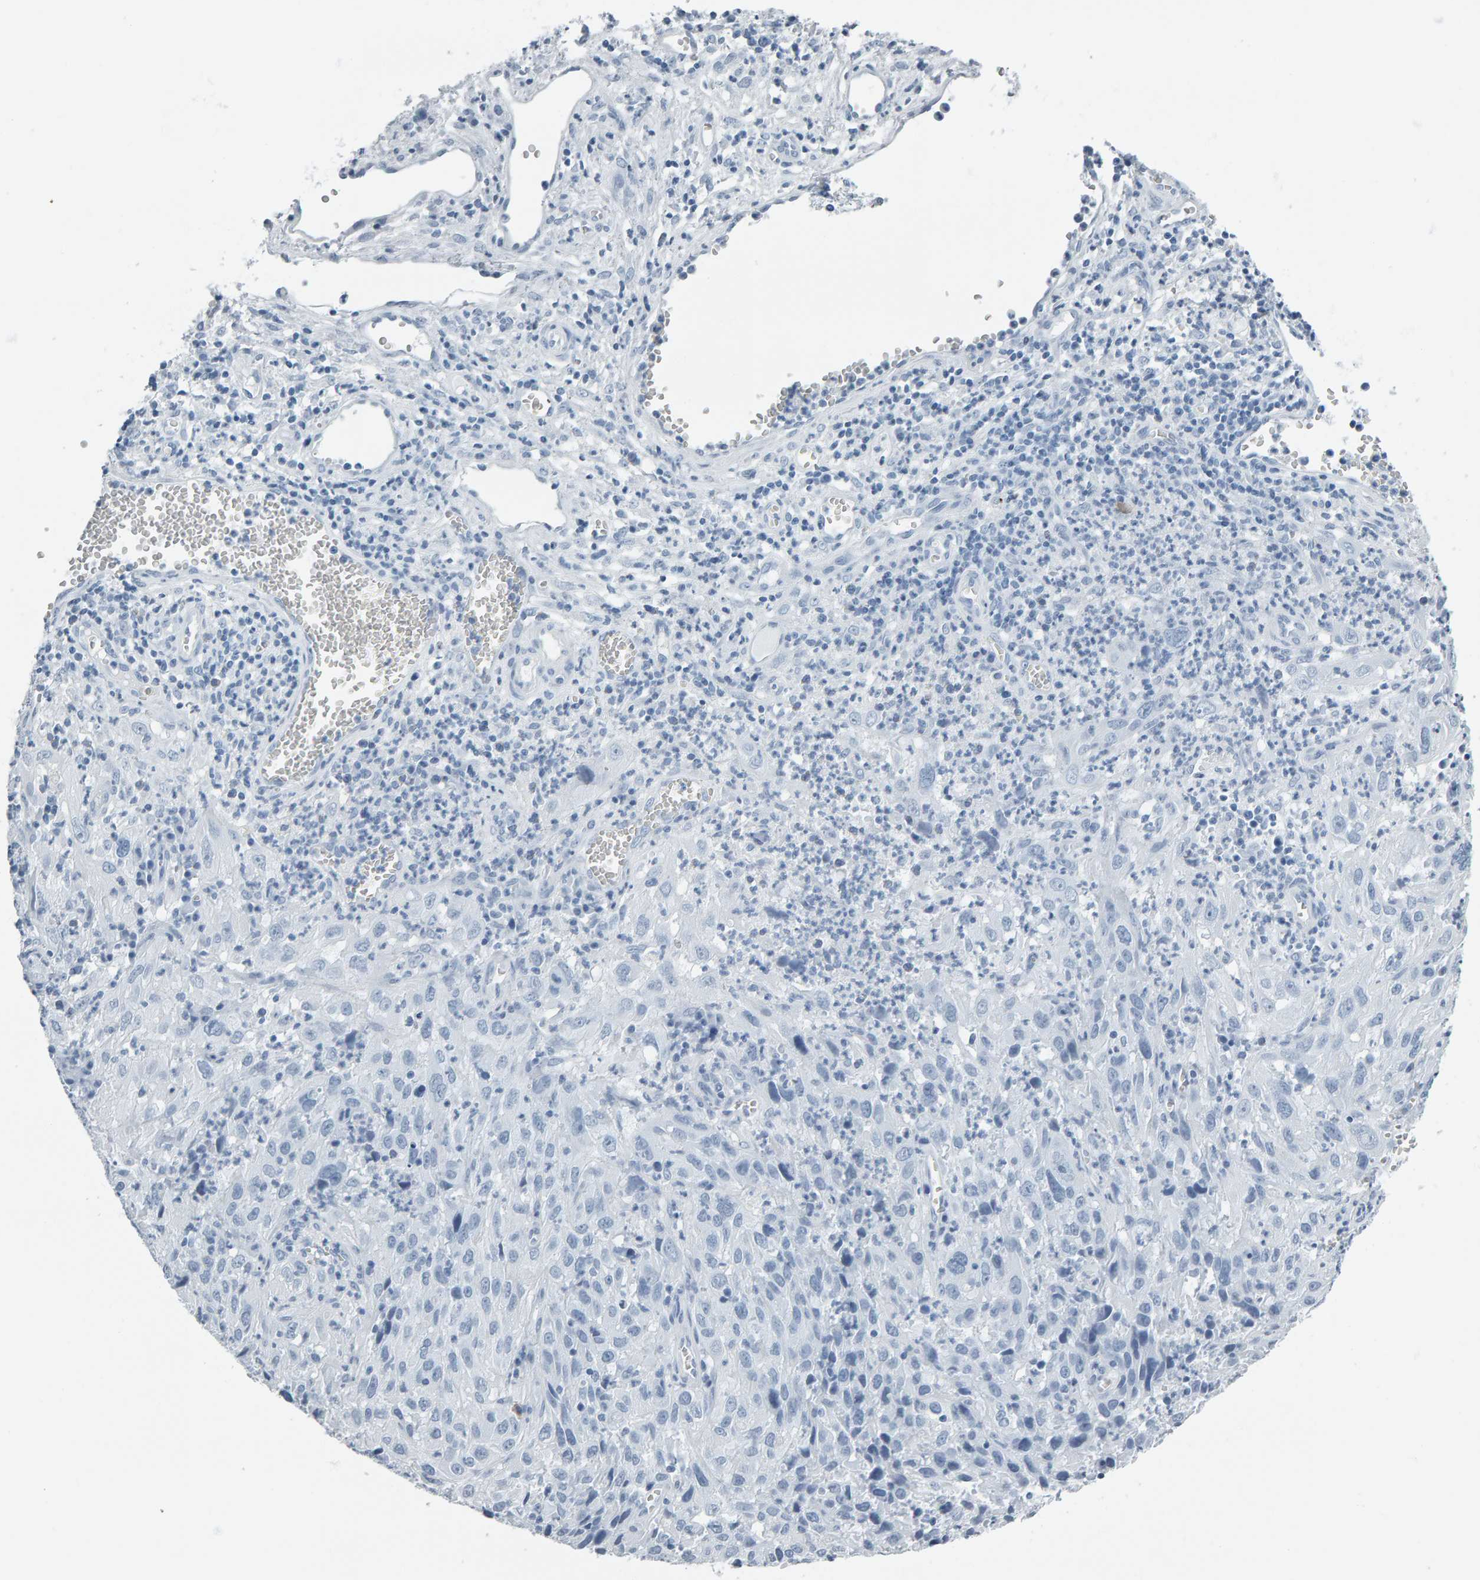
{"staining": {"intensity": "negative", "quantity": "none", "location": "none"}, "tissue": "cervical cancer", "cell_type": "Tumor cells", "image_type": "cancer", "snomed": [{"axis": "morphology", "description": "Squamous cell carcinoma, NOS"}, {"axis": "topography", "description": "Cervix"}], "caption": "This is an immunohistochemistry (IHC) photomicrograph of human cervical squamous cell carcinoma. There is no positivity in tumor cells.", "gene": "SPACA3", "patient": {"sex": "female", "age": 32}}